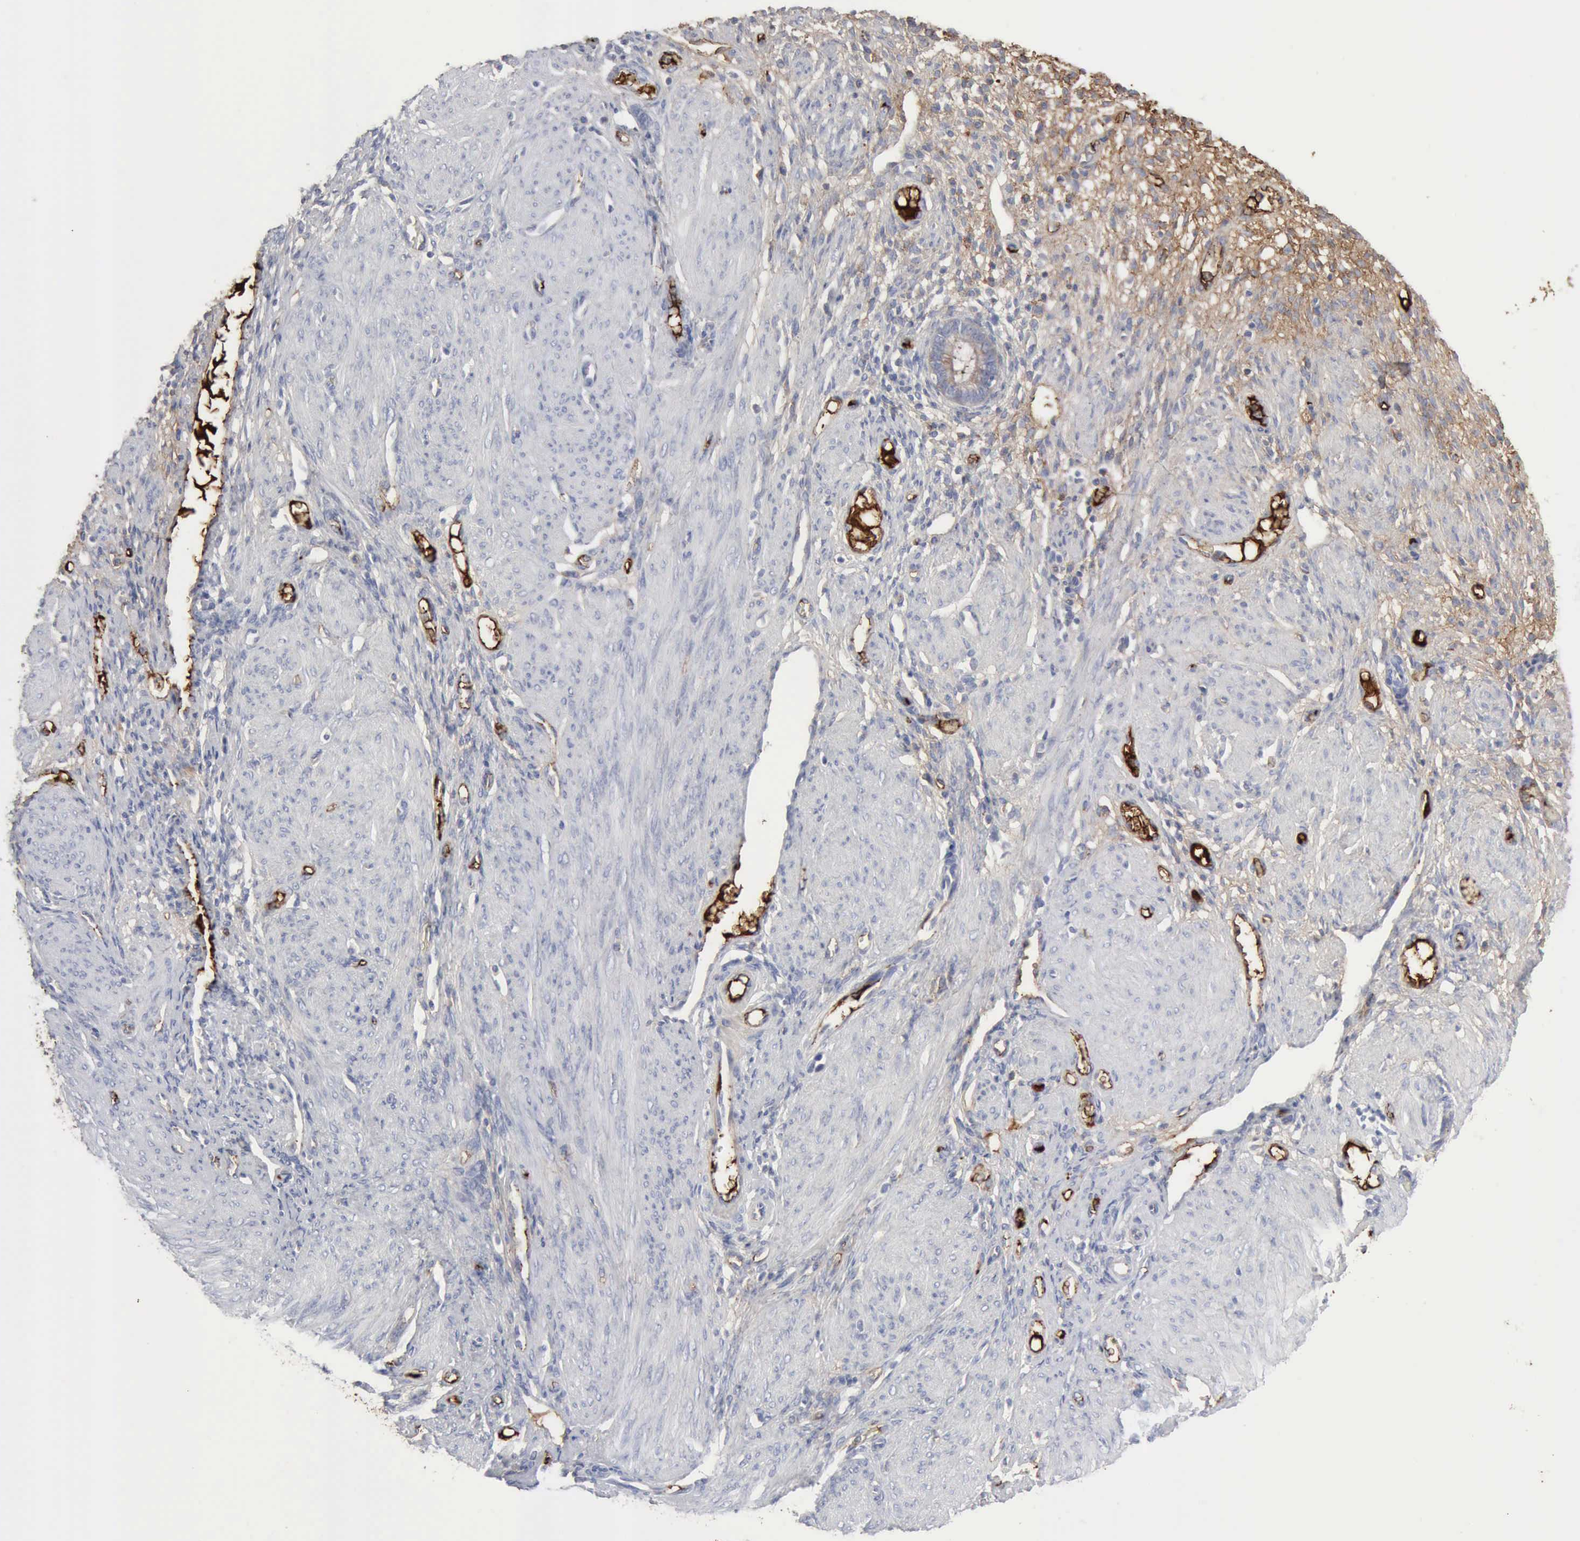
{"staining": {"intensity": "negative", "quantity": "none", "location": "none"}, "tissue": "endometrium", "cell_type": "Cells in endometrial stroma", "image_type": "normal", "snomed": [{"axis": "morphology", "description": "Normal tissue, NOS"}, {"axis": "topography", "description": "Endometrium"}], "caption": "This histopathology image is of unremarkable endometrium stained with immunohistochemistry (IHC) to label a protein in brown with the nuclei are counter-stained blue. There is no staining in cells in endometrial stroma.", "gene": "C4BPA", "patient": {"sex": "female", "age": 72}}